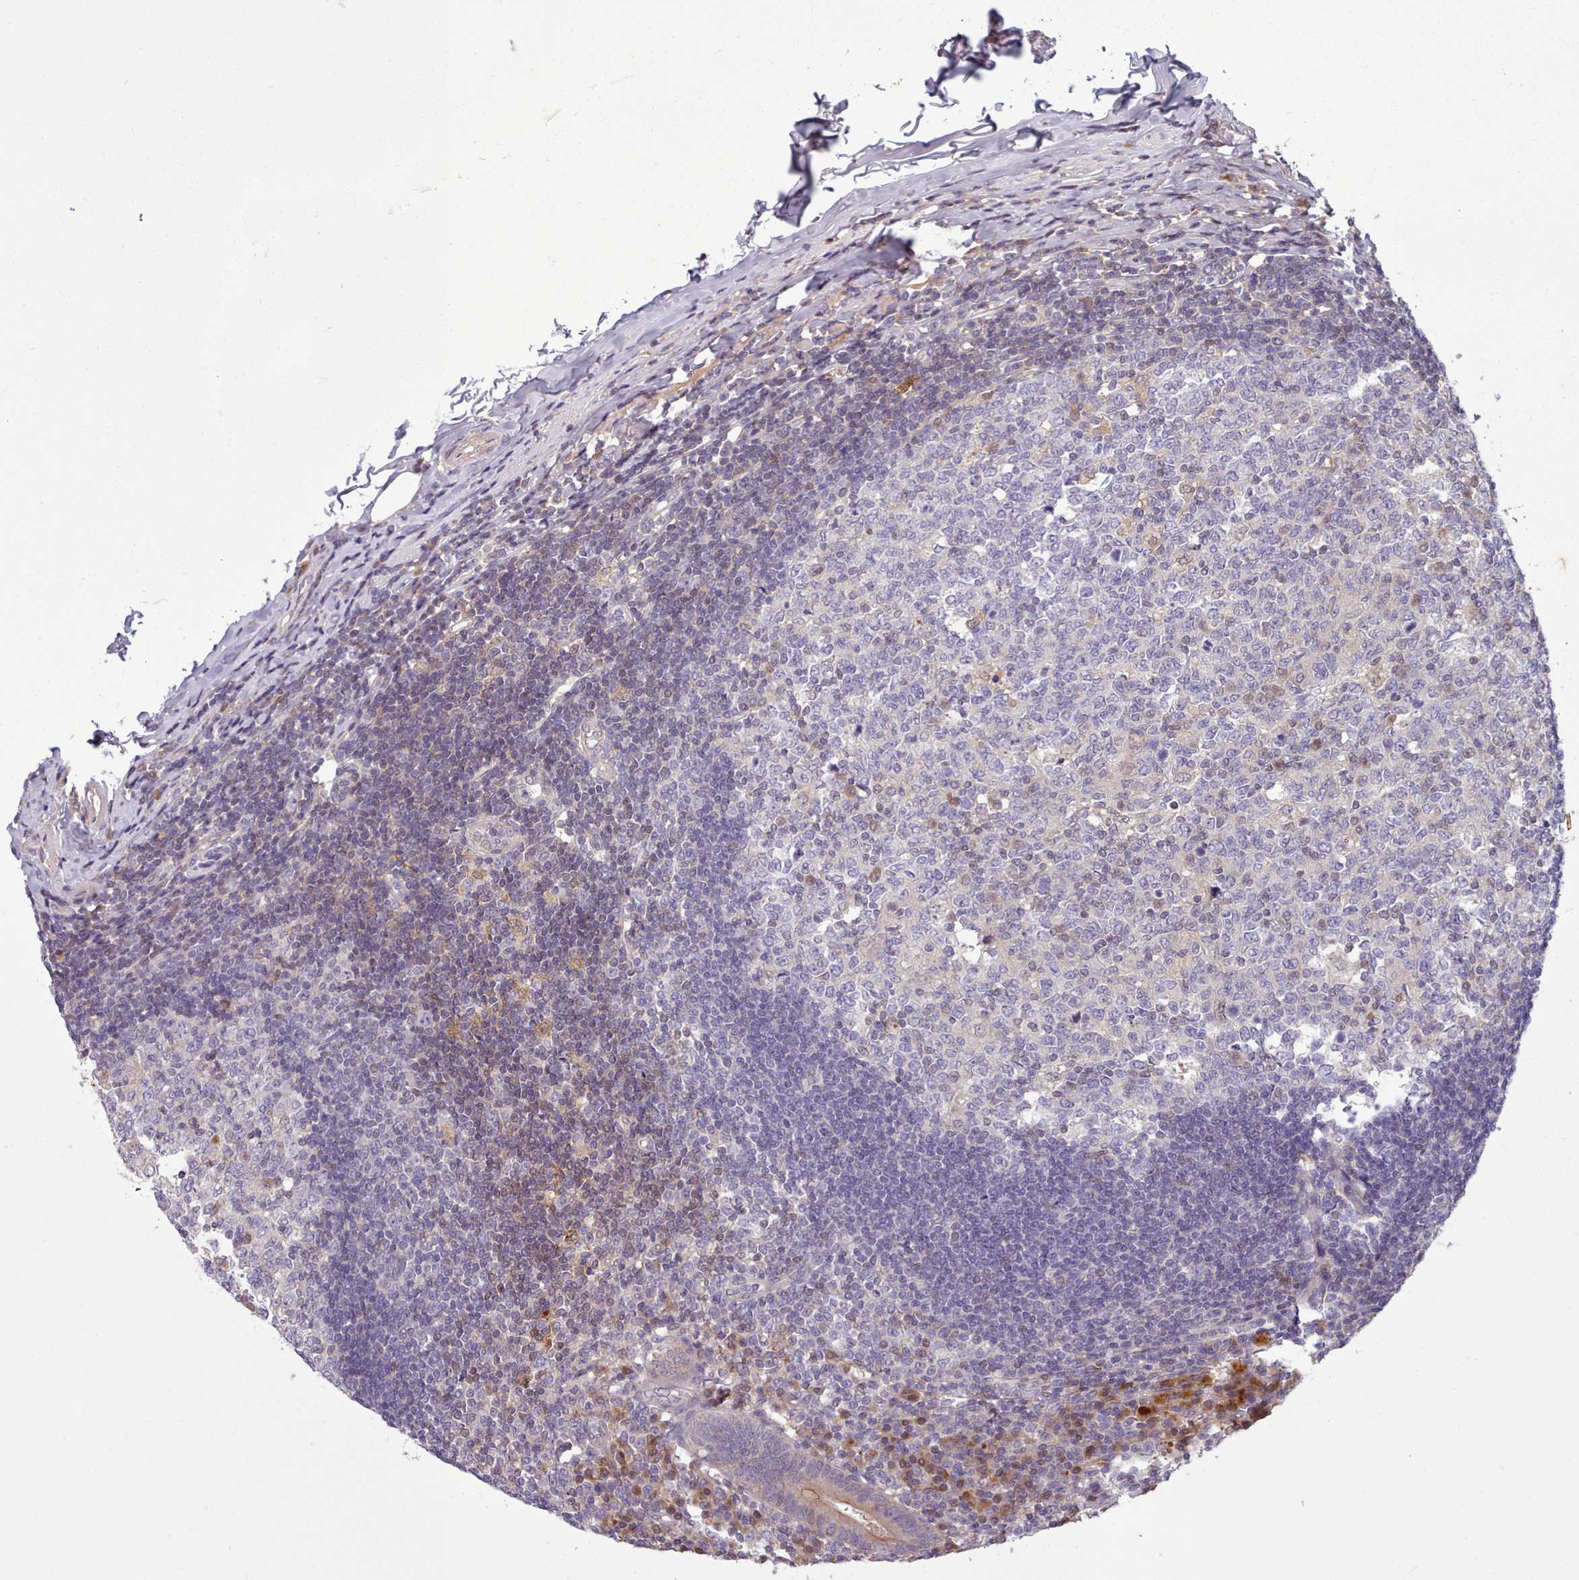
{"staining": {"intensity": "moderate", "quantity": "<25%", "location": "cytoplasmic/membranous"}, "tissue": "appendix", "cell_type": "Glandular cells", "image_type": "normal", "snomed": [{"axis": "morphology", "description": "Normal tissue, NOS"}, {"axis": "topography", "description": "Appendix"}], "caption": "Brown immunohistochemical staining in benign appendix demonstrates moderate cytoplasmic/membranous positivity in approximately <25% of glandular cells. The protein of interest is shown in brown color, while the nuclei are stained blue.", "gene": "NMRK1", "patient": {"sex": "female", "age": 54}}